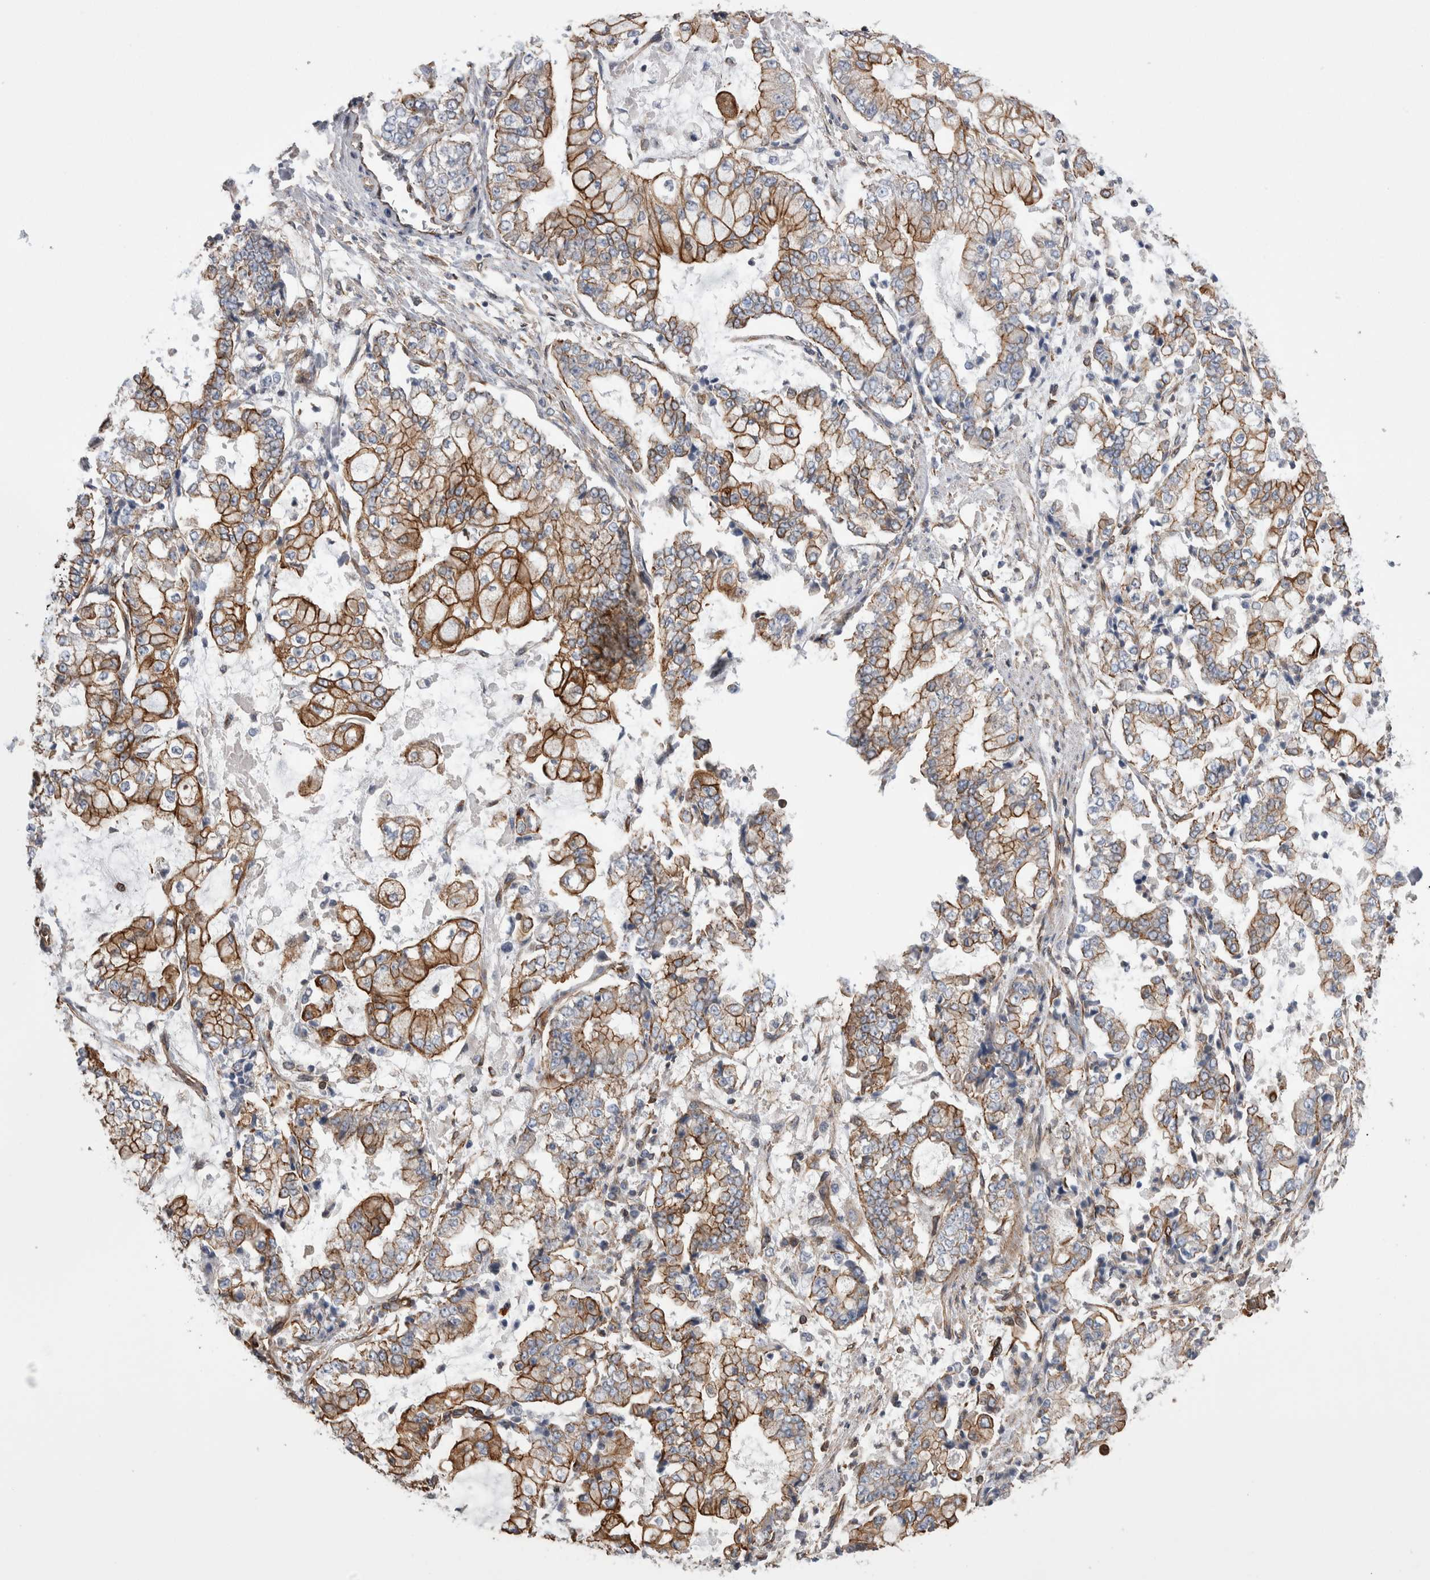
{"staining": {"intensity": "moderate", "quantity": ">75%", "location": "cytoplasmic/membranous"}, "tissue": "stomach cancer", "cell_type": "Tumor cells", "image_type": "cancer", "snomed": [{"axis": "morphology", "description": "Adenocarcinoma, NOS"}, {"axis": "topography", "description": "Stomach"}], "caption": "The immunohistochemical stain shows moderate cytoplasmic/membranous expression in tumor cells of adenocarcinoma (stomach) tissue. The staining is performed using DAB brown chromogen to label protein expression. The nuclei are counter-stained blue using hematoxylin.", "gene": "KIF12", "patient": {"sex": "male", "age": 76}}